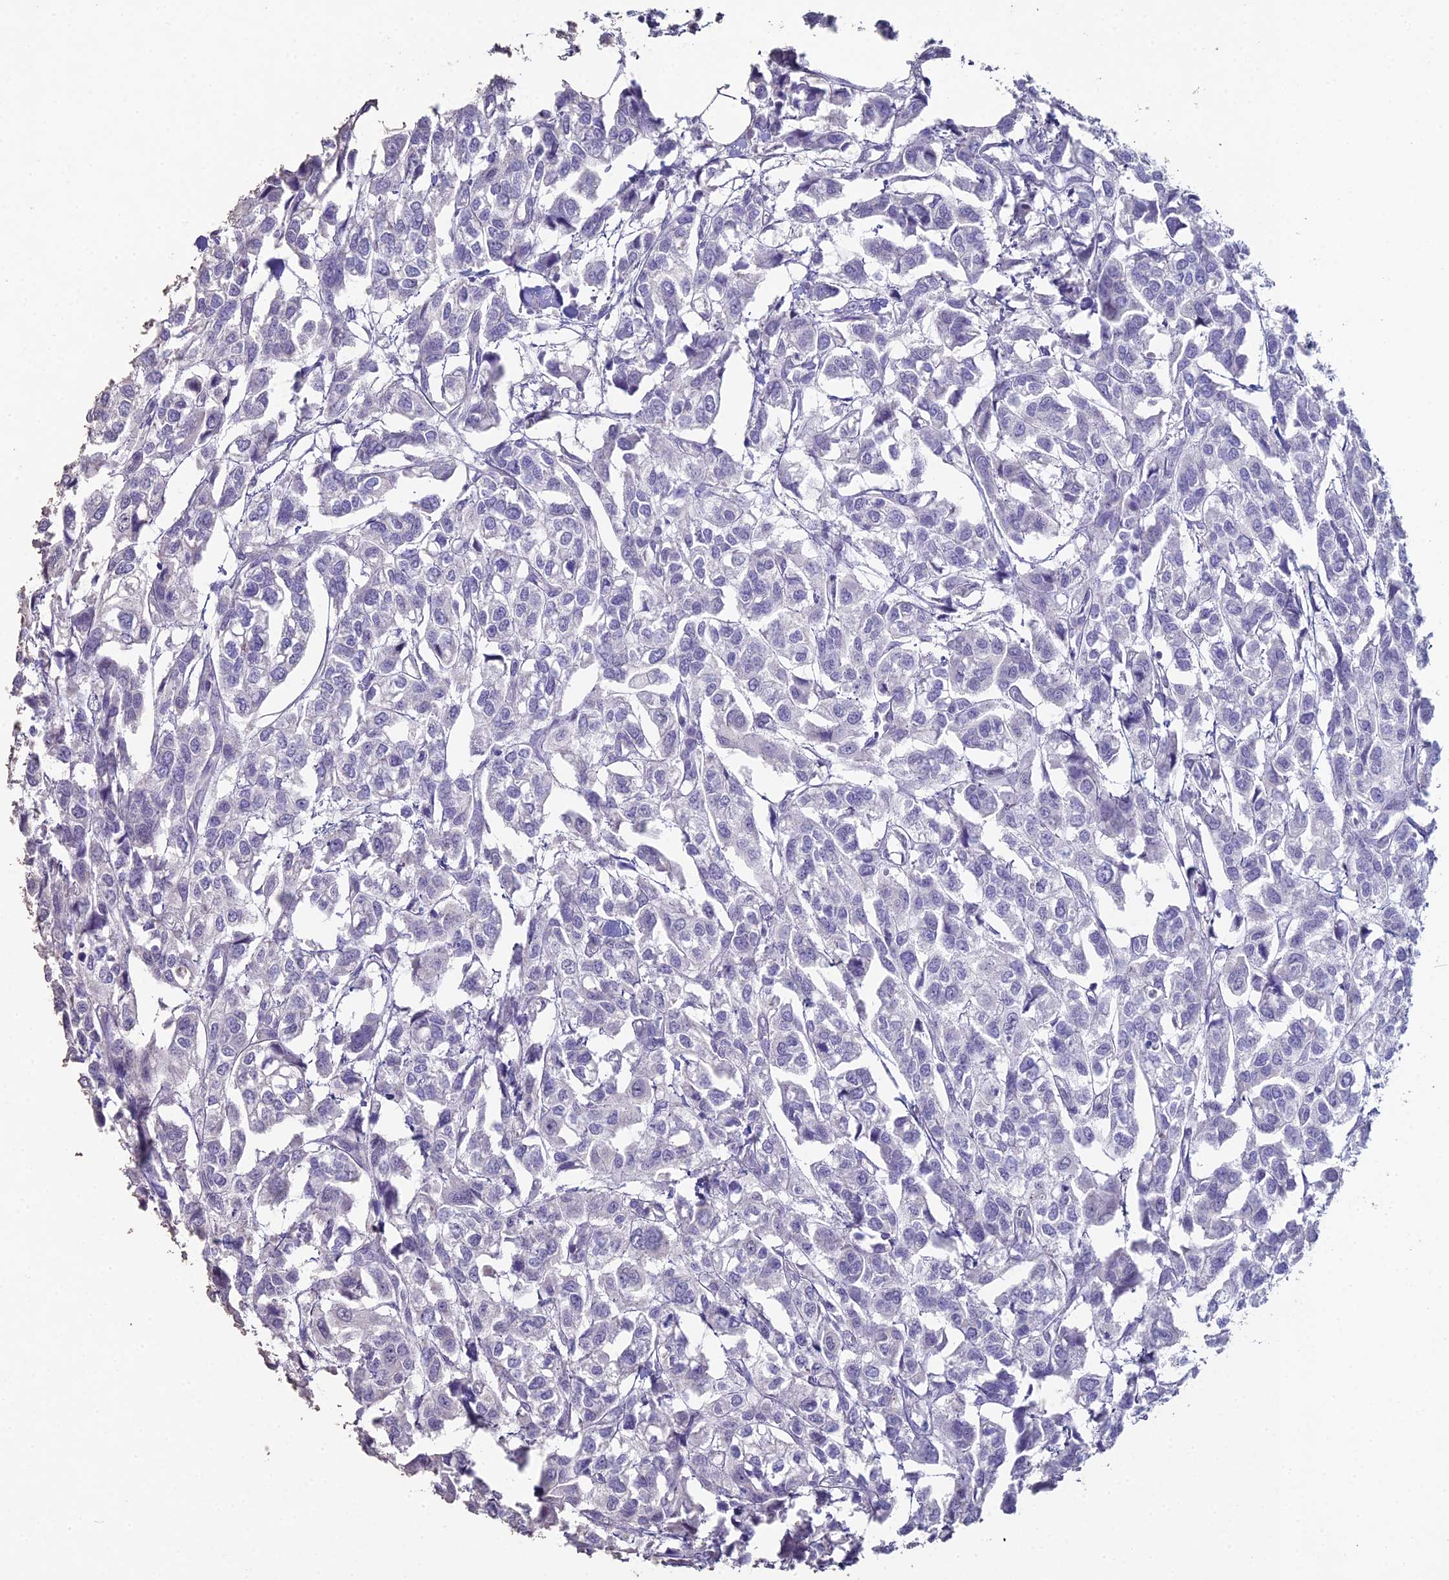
{"staining": {"intensity": "negative", "quantity": "none", "location": "none"}, "tissue": "urothelial cancer", "cell_type": "Tumor cells", "image_type": "cancer", "snomed": [{"axis": "morphology", "description": "Urothelial carcinoma, High grade"}, {"axis": "topography", "description": "Urinary bladder"}], "caption": "Image shows no significant protein staining in tumor cells of urothelial cancer.", "gene": "NCAM1", "patient": {"sex": "male", "age": 67}}